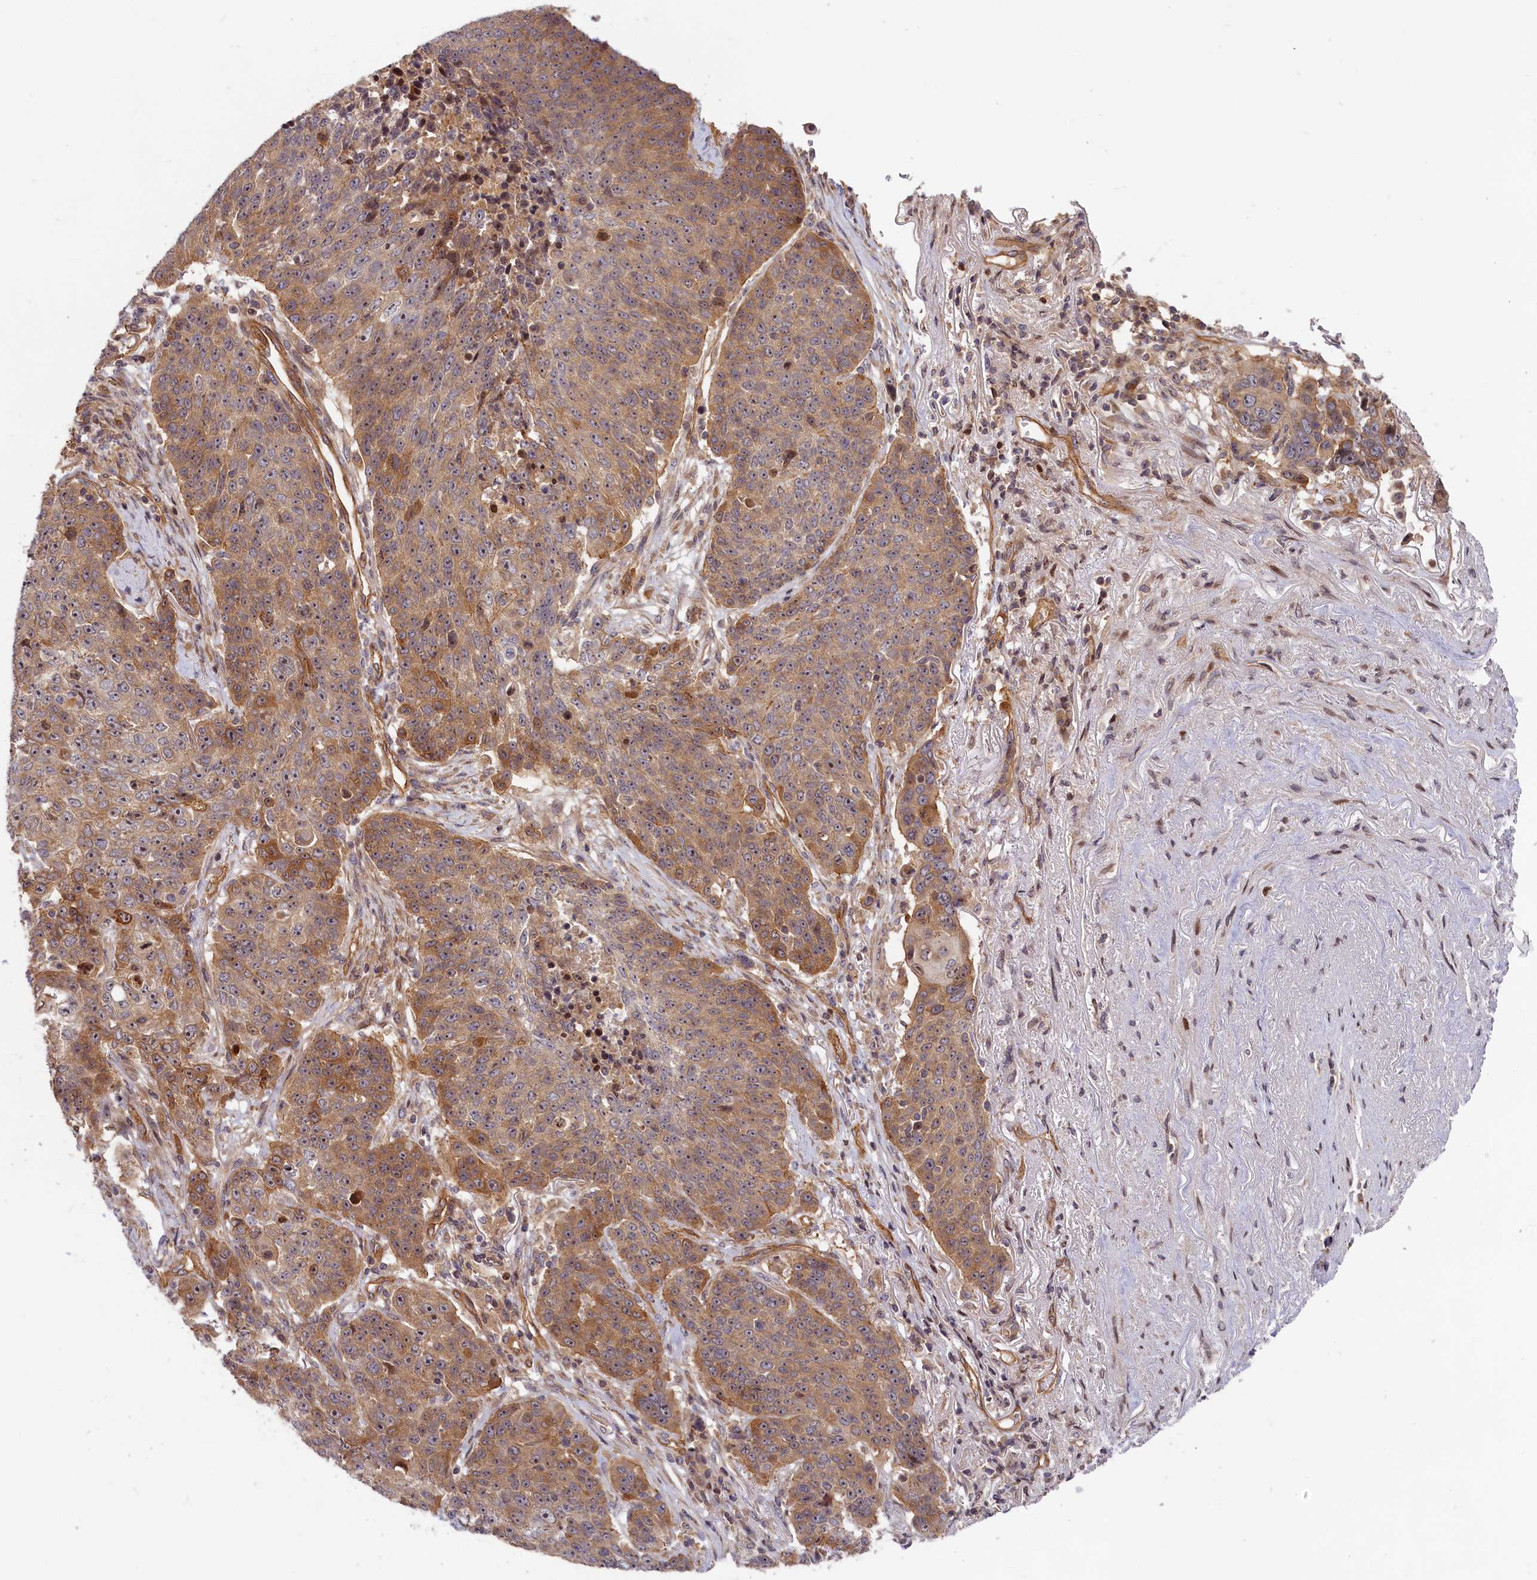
{"staining": {"intensity": "moderate", "quantity": ">75%", "location": "cytoplasmic/membranous"}, "tissue": "lung cancer", "cell_type": "Tumor cells", "image_type": "cancer", "snomed": [{"axis": "morphology", "description": "Normal tissue, NOS"}, {"axis": "morphology", "description": "Squamous cell carcinoma, NOS"}, {"axis": "topography", "description": "Lymph node"}, {"axis": "topography", "description": "Lung"}], "caption": "Moderate cytoplasmic/membranous staining is identified in about >75% of tumor cells in lung cancer.", "gene": "CEP44", "patient": {"sex": "male", "age": 66}}